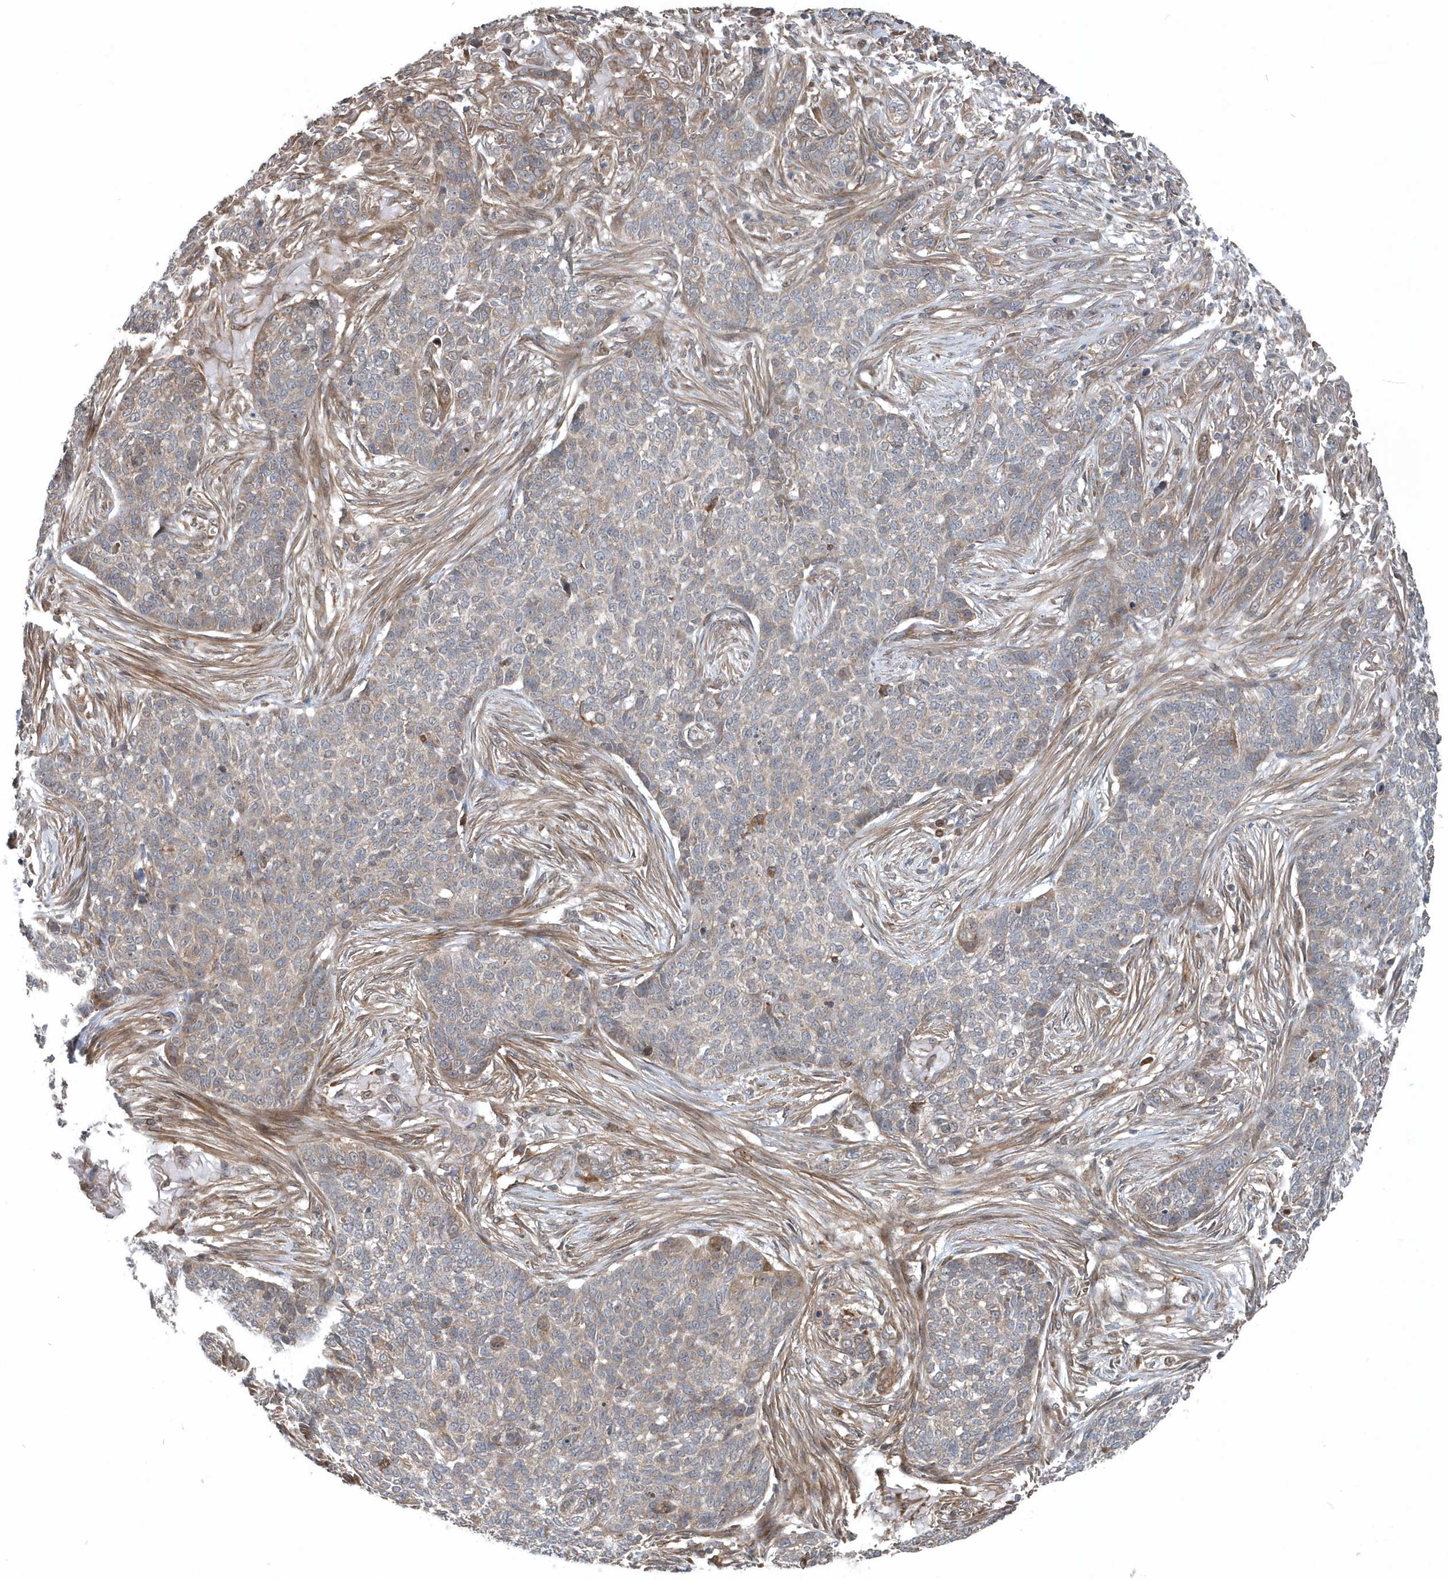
{"staining": {"intensity": "weak", "quantity": "<25%", "location": "cytoplasmic/membranous"}, "tissue": "skin cancer", "cell_type": "Tumor cells", "image_type": "cancer", "snomed": [{"axis": "morphology", "description": "Basal cell carcinoma"}, {"axis": "topography", "description": "Skin"}], "caption": "High magnification brightfield microscopy of basal cell carcinoma (skin) stained with DAB (brown) and counterstained with hematoxylin (blue): tumor cells show no significant expression.", "gene": "MCC", "patient": {"sex": "male", "age": 85}}